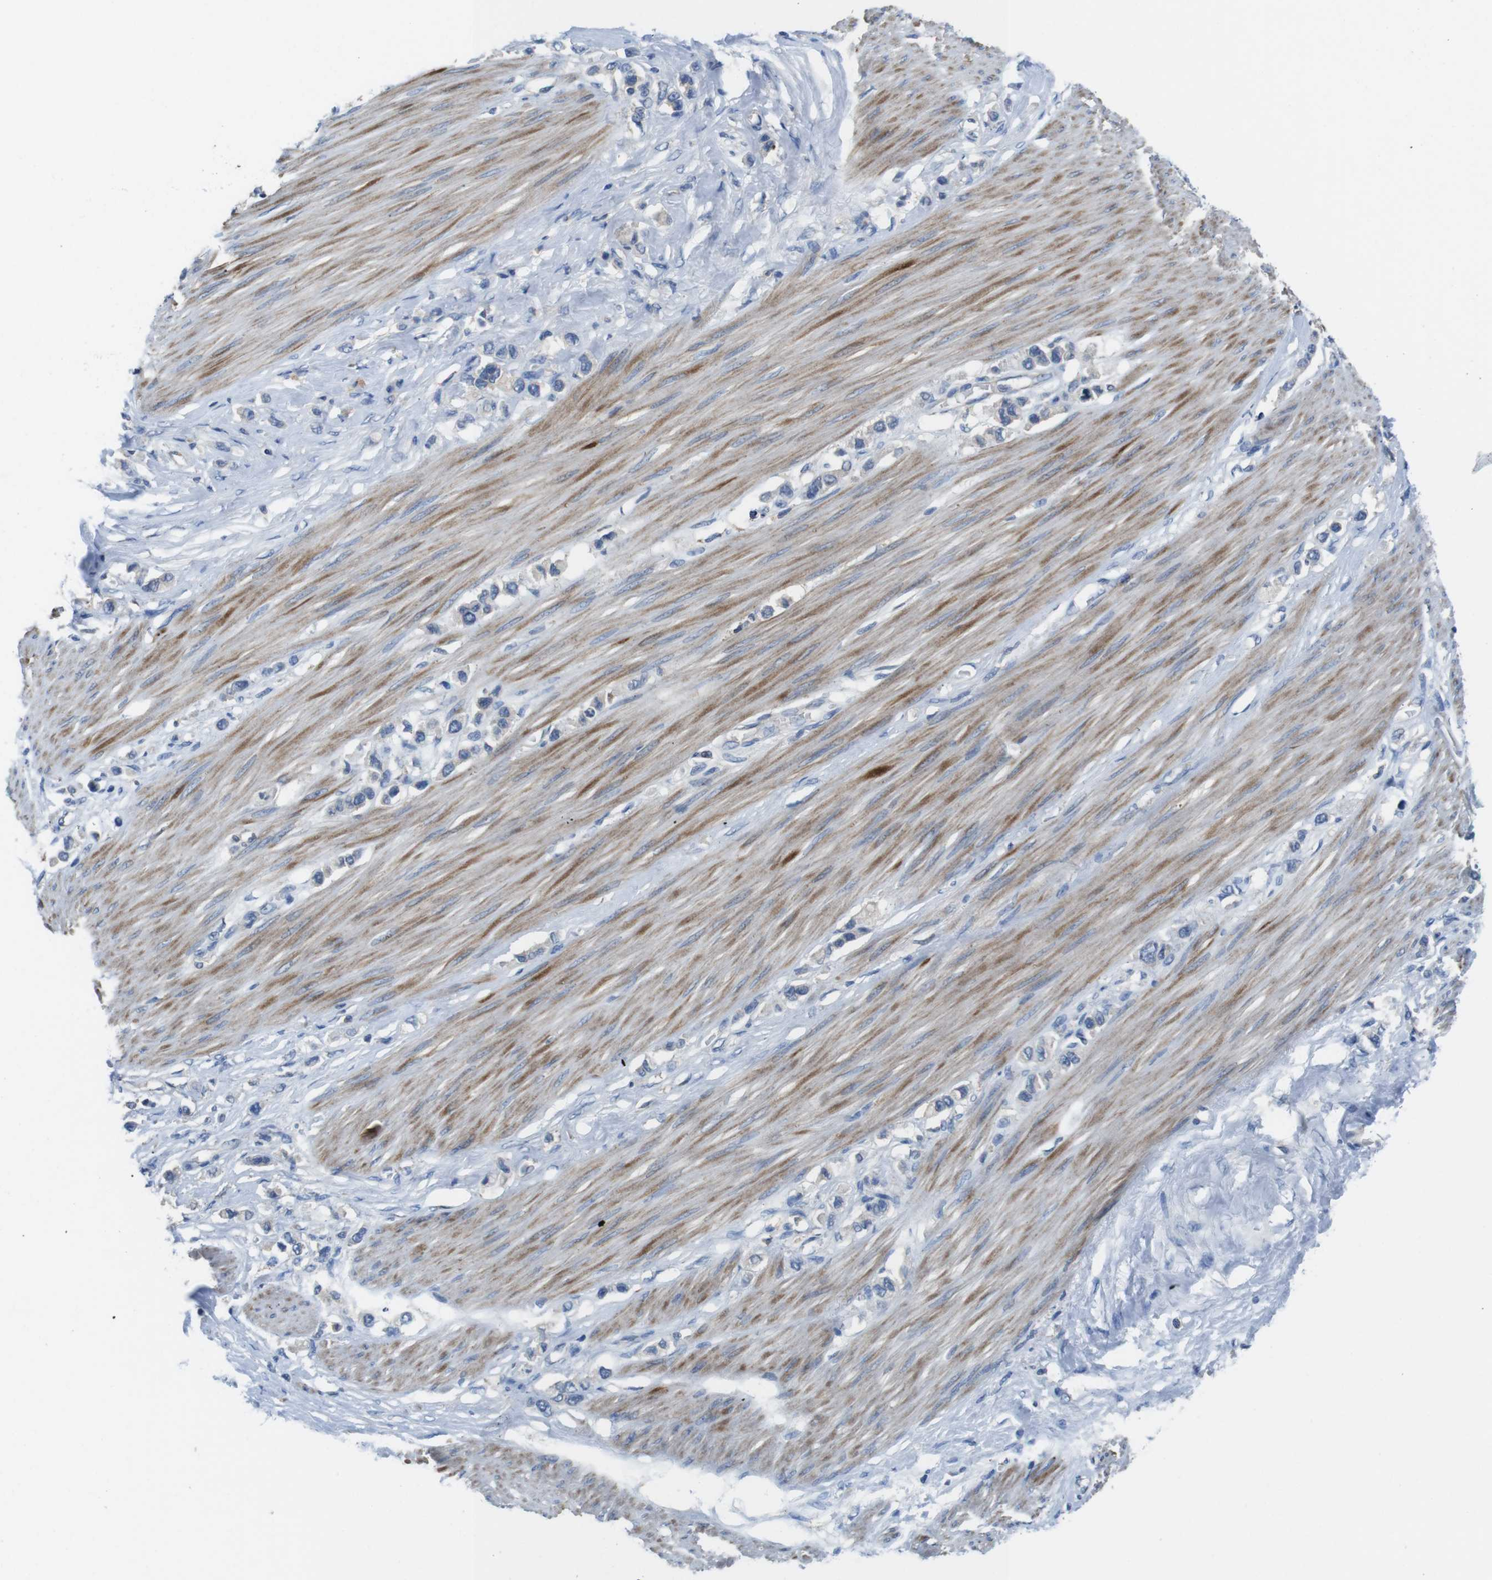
{"staining": {"intensity": "negative", "quantity": "none", "location": "none"}, "tissue": "stomach cancer", "cell_type": "Tumor cells", "image_type": "cancer", "snomed": [{"axis": "morphology", "description": "Adenocarcinoma, NOS"}, {"axis": "topography", "description": "Stomach"}], "caption": "Immunohistochemistry (IHC) image of neoplastic tissue: human stomach cancer (adenocarcinoma) stained with DAB demonstrates no significant protein expression in tumor cells.", "gene": "PIK3CD", "patient": {"sex": "female", "age": 65}}